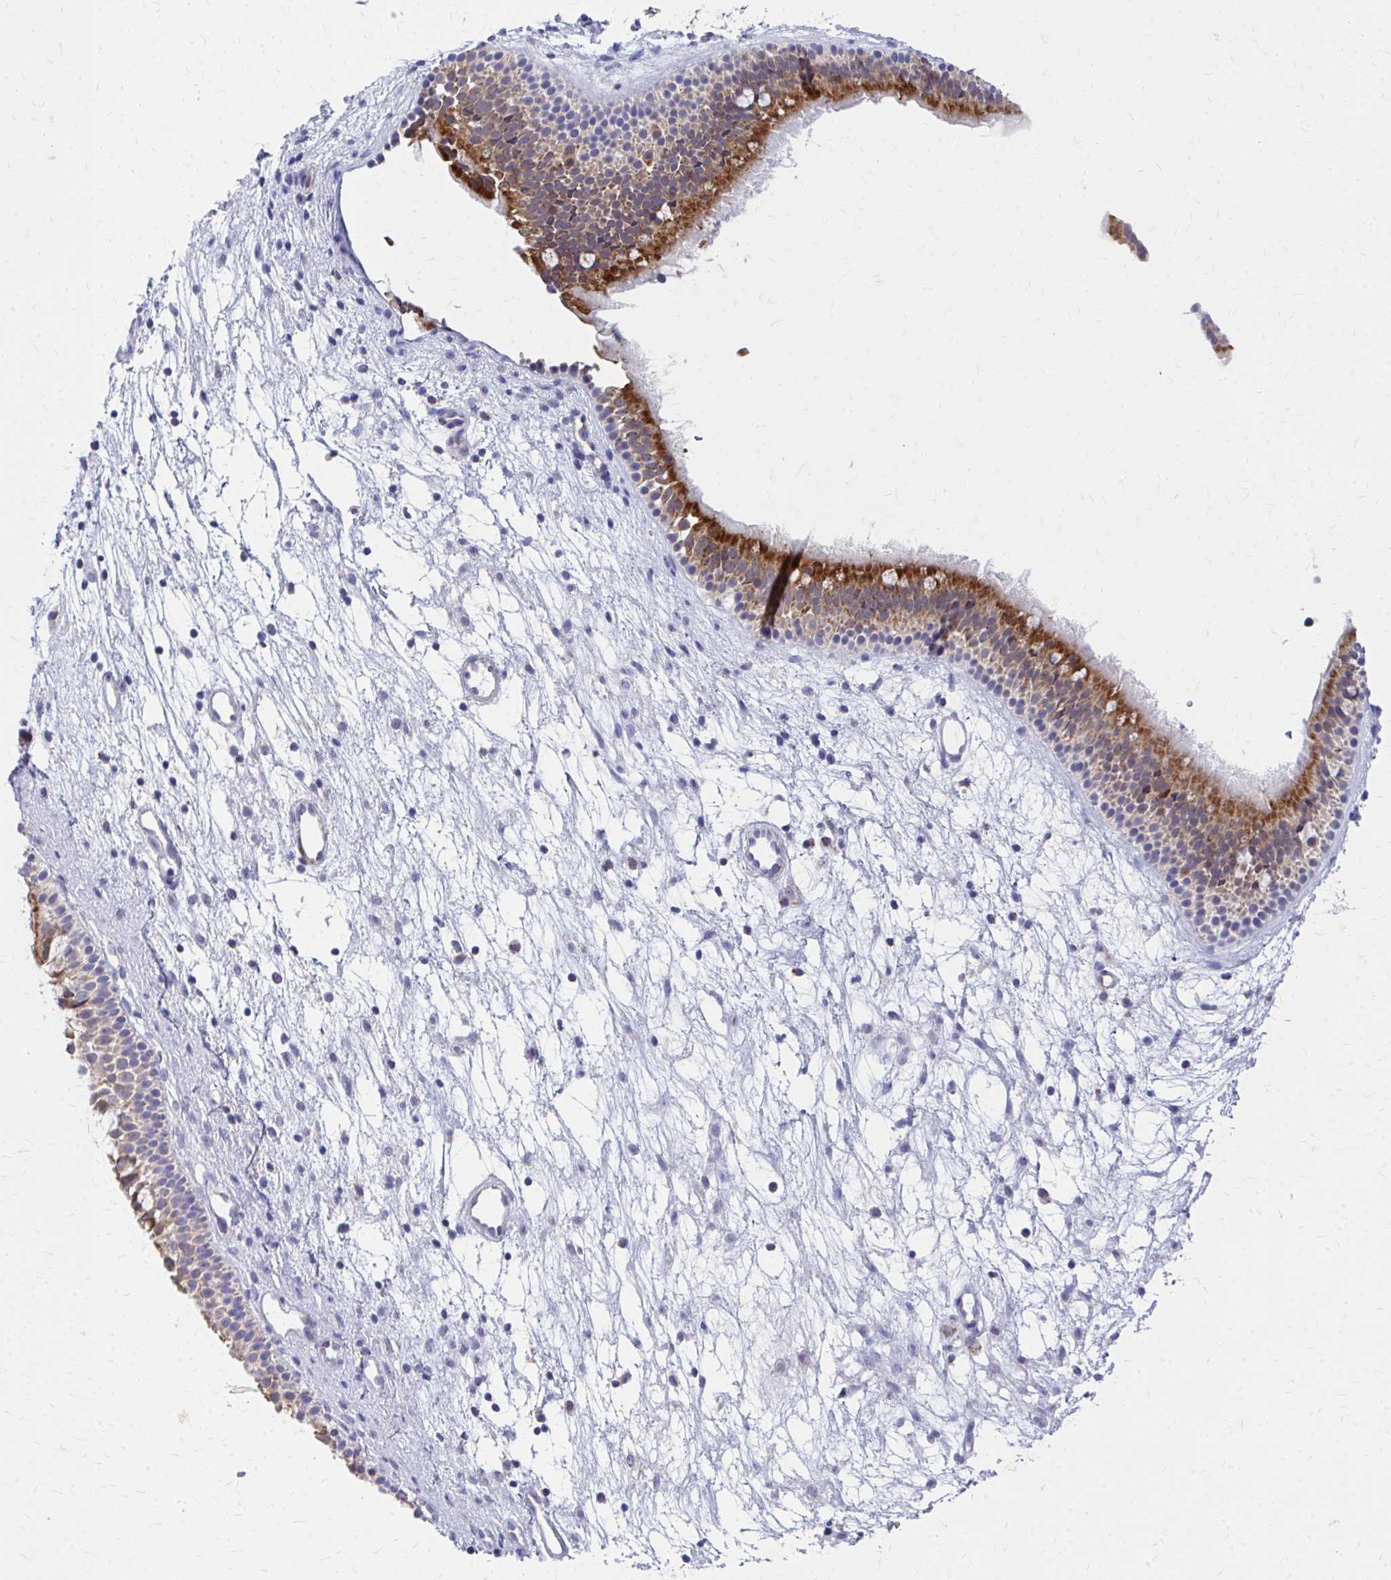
{"staining": {"intensity": "strong", "quantity": ">75%", "location": "cytoplasmic/membranous"}, "tissue": "nasopharynx", "cell_type": "Respiratory epithelial cells", "image_type": "normal", "snomed": [{"axis": "morphology", "description": "Normal tissue, NOS"}, {"axis": "morphology", "description": "Polyp, NOS"}, {"axis": "topography", "description": "Nasopharynx"}], "caption": "An immunohistochemistry micrograph of normal tissue is shown. Protein staining in brown highlights strong cytoplasmic/membranous positivity in nasopharynx within respiratory epithelial cells. (Brightfield microscopy of DAB IHC at high magnification).", "gene": "MRPL19", "patient": {"sex": "male", "age": 83}}